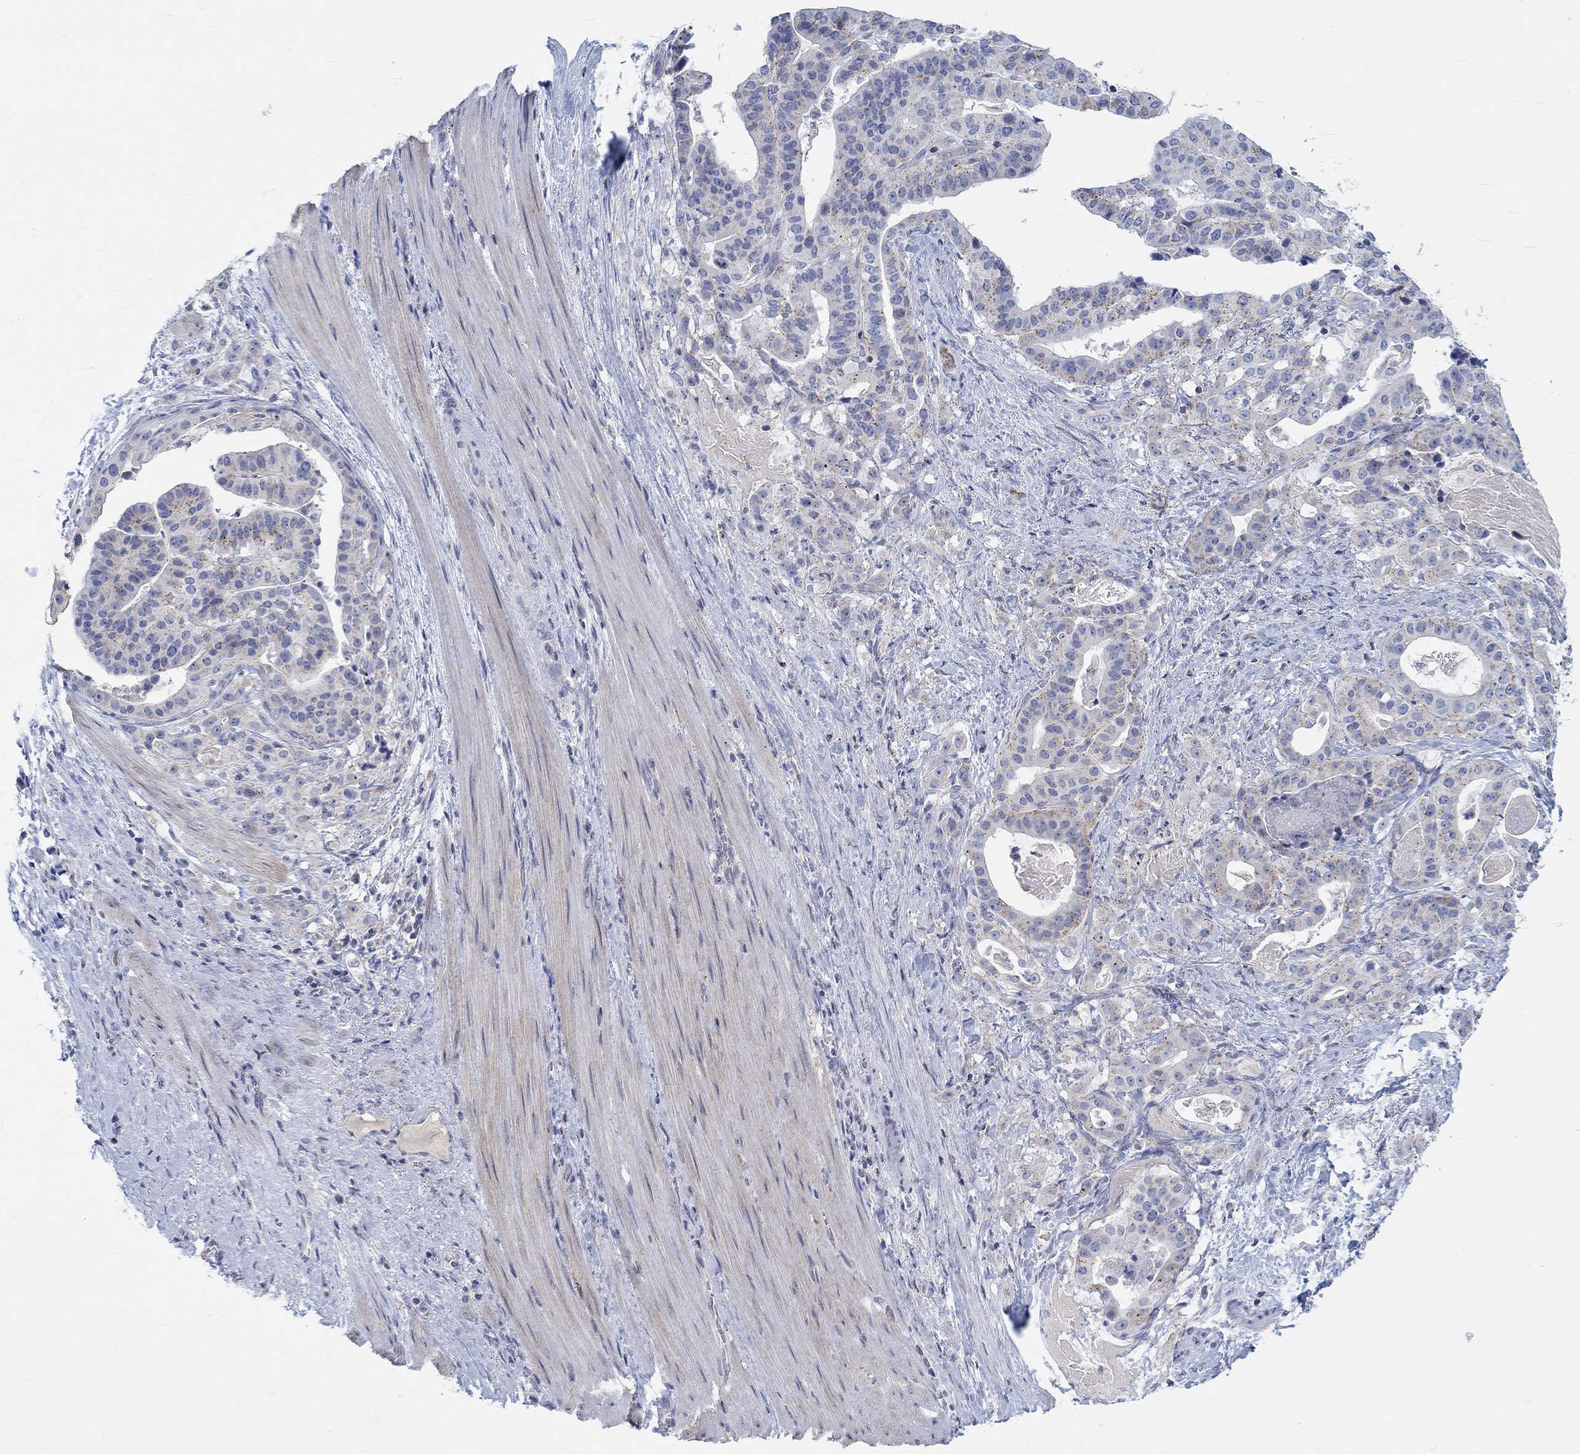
{"staining": {"intensity": "moderate", "quantity": "<25%", "location": "cytoplasmic/membranous"}, "tissue": "stomach cancer", "cell_type": "Tumor cells", "image_type": "cancer", "snomed": [{"axis": "morphology", "description": "Adenocarcinoma, NOS"}, {"axis": "topography", "description": "Stomach"}], "caption": "Immunohistochemical staining of human stomach adenocarcinoma shows low levels of moderate cytoplasmic/membranous positivity in about <25% of tumor cells.", "gene": "NAV3", "patient": {"sex": "male", "age": 48}}